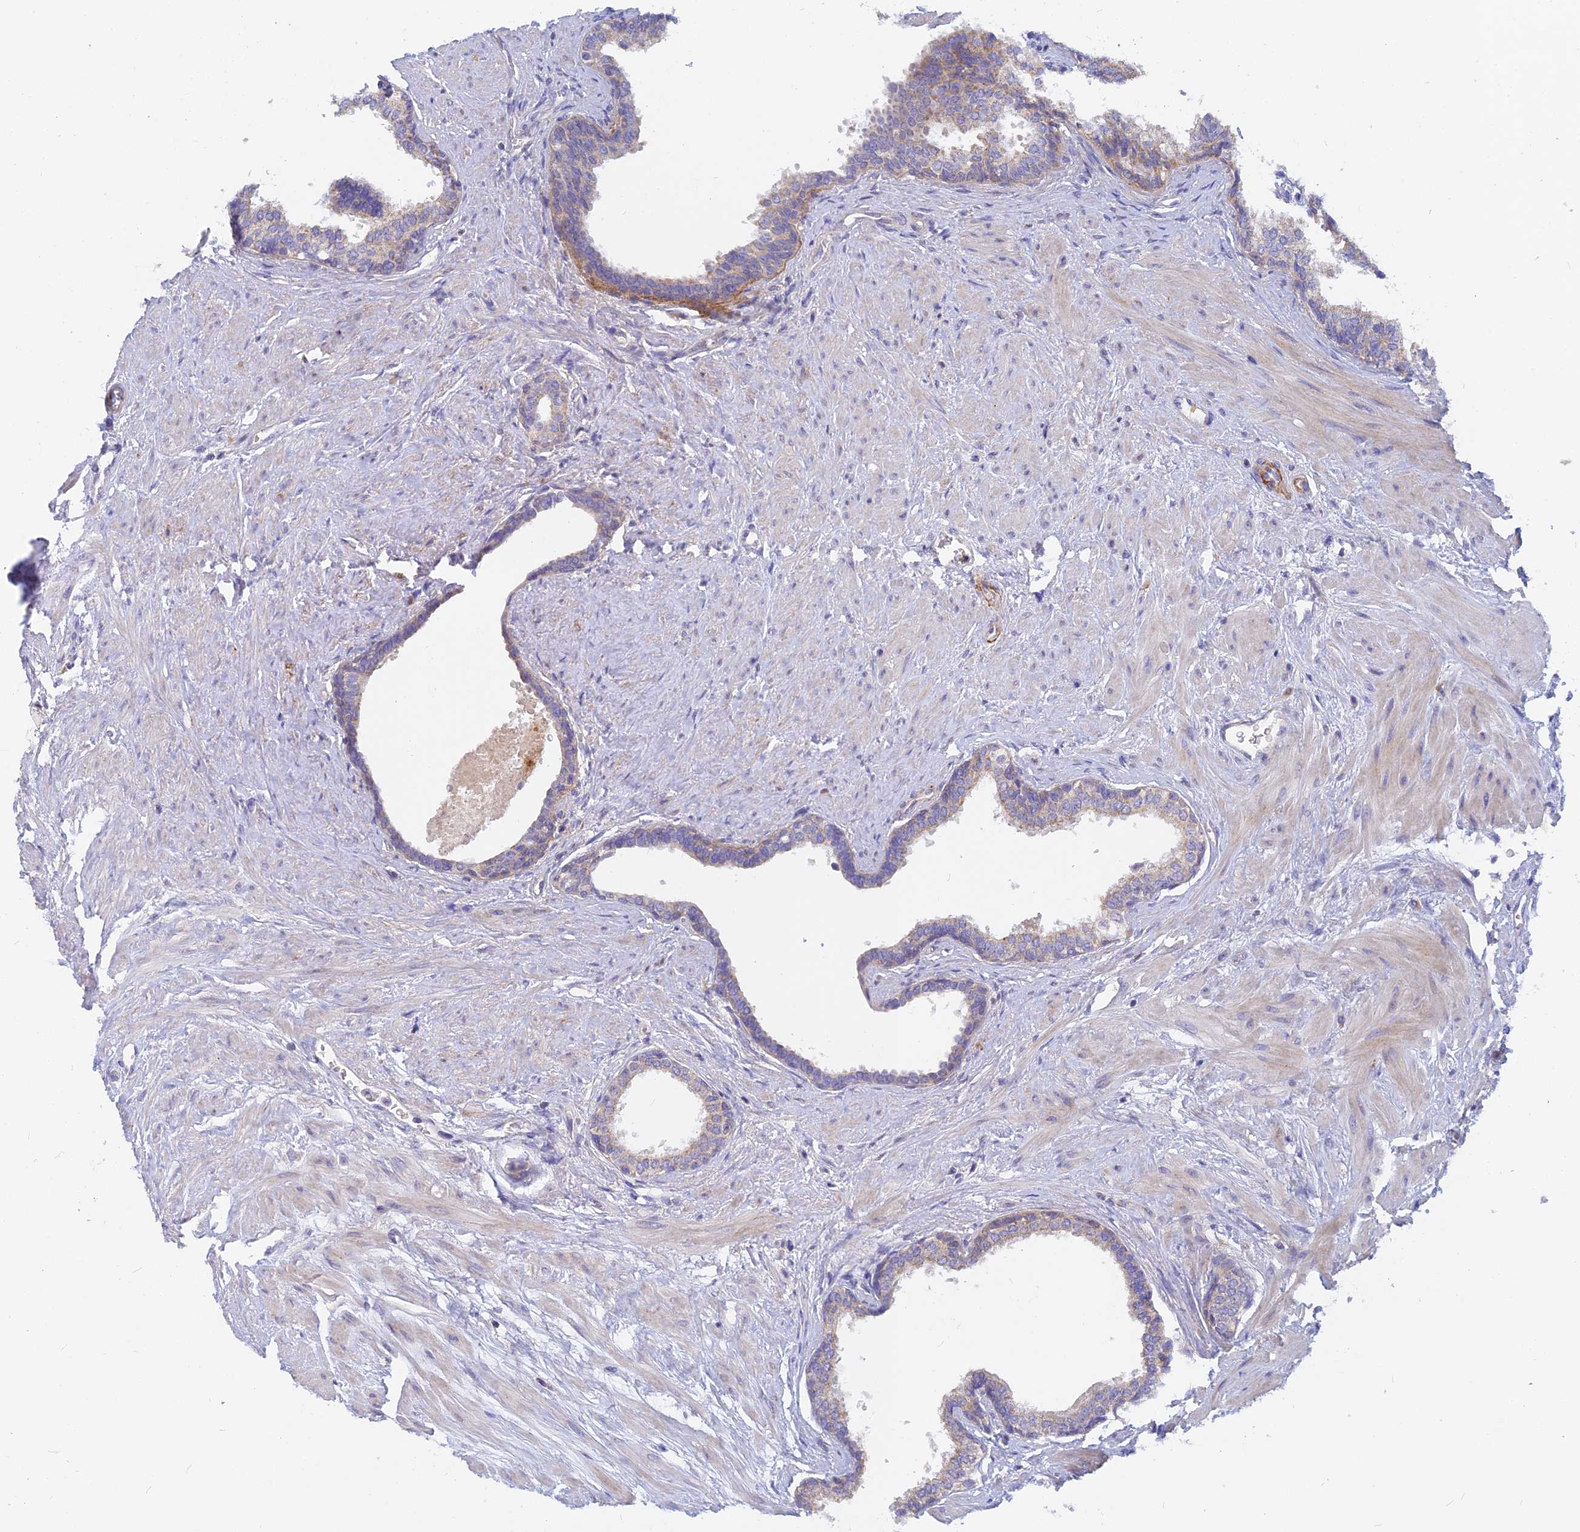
{"staining": {"intensity": "weak", "quantity": "<25%", "location": "cytoplasmic/membranous"}, "tissue": "prostate", "cell_type": "Glandular cells", "image_type": "normal", "snomed": [{"axis": "morphology", "description": "Normal tissue, NOS"}, {"axis": "topography", "description": "Prostate"}], "caption": "This photomicrograph is of benign prostate stained with IHC to label a protein in brown with the nuclei are counter-stained blue. There is no staining in glandular cells.", "gene": "CACNA1B", "patient": {"sex": "male", "age": 57}}